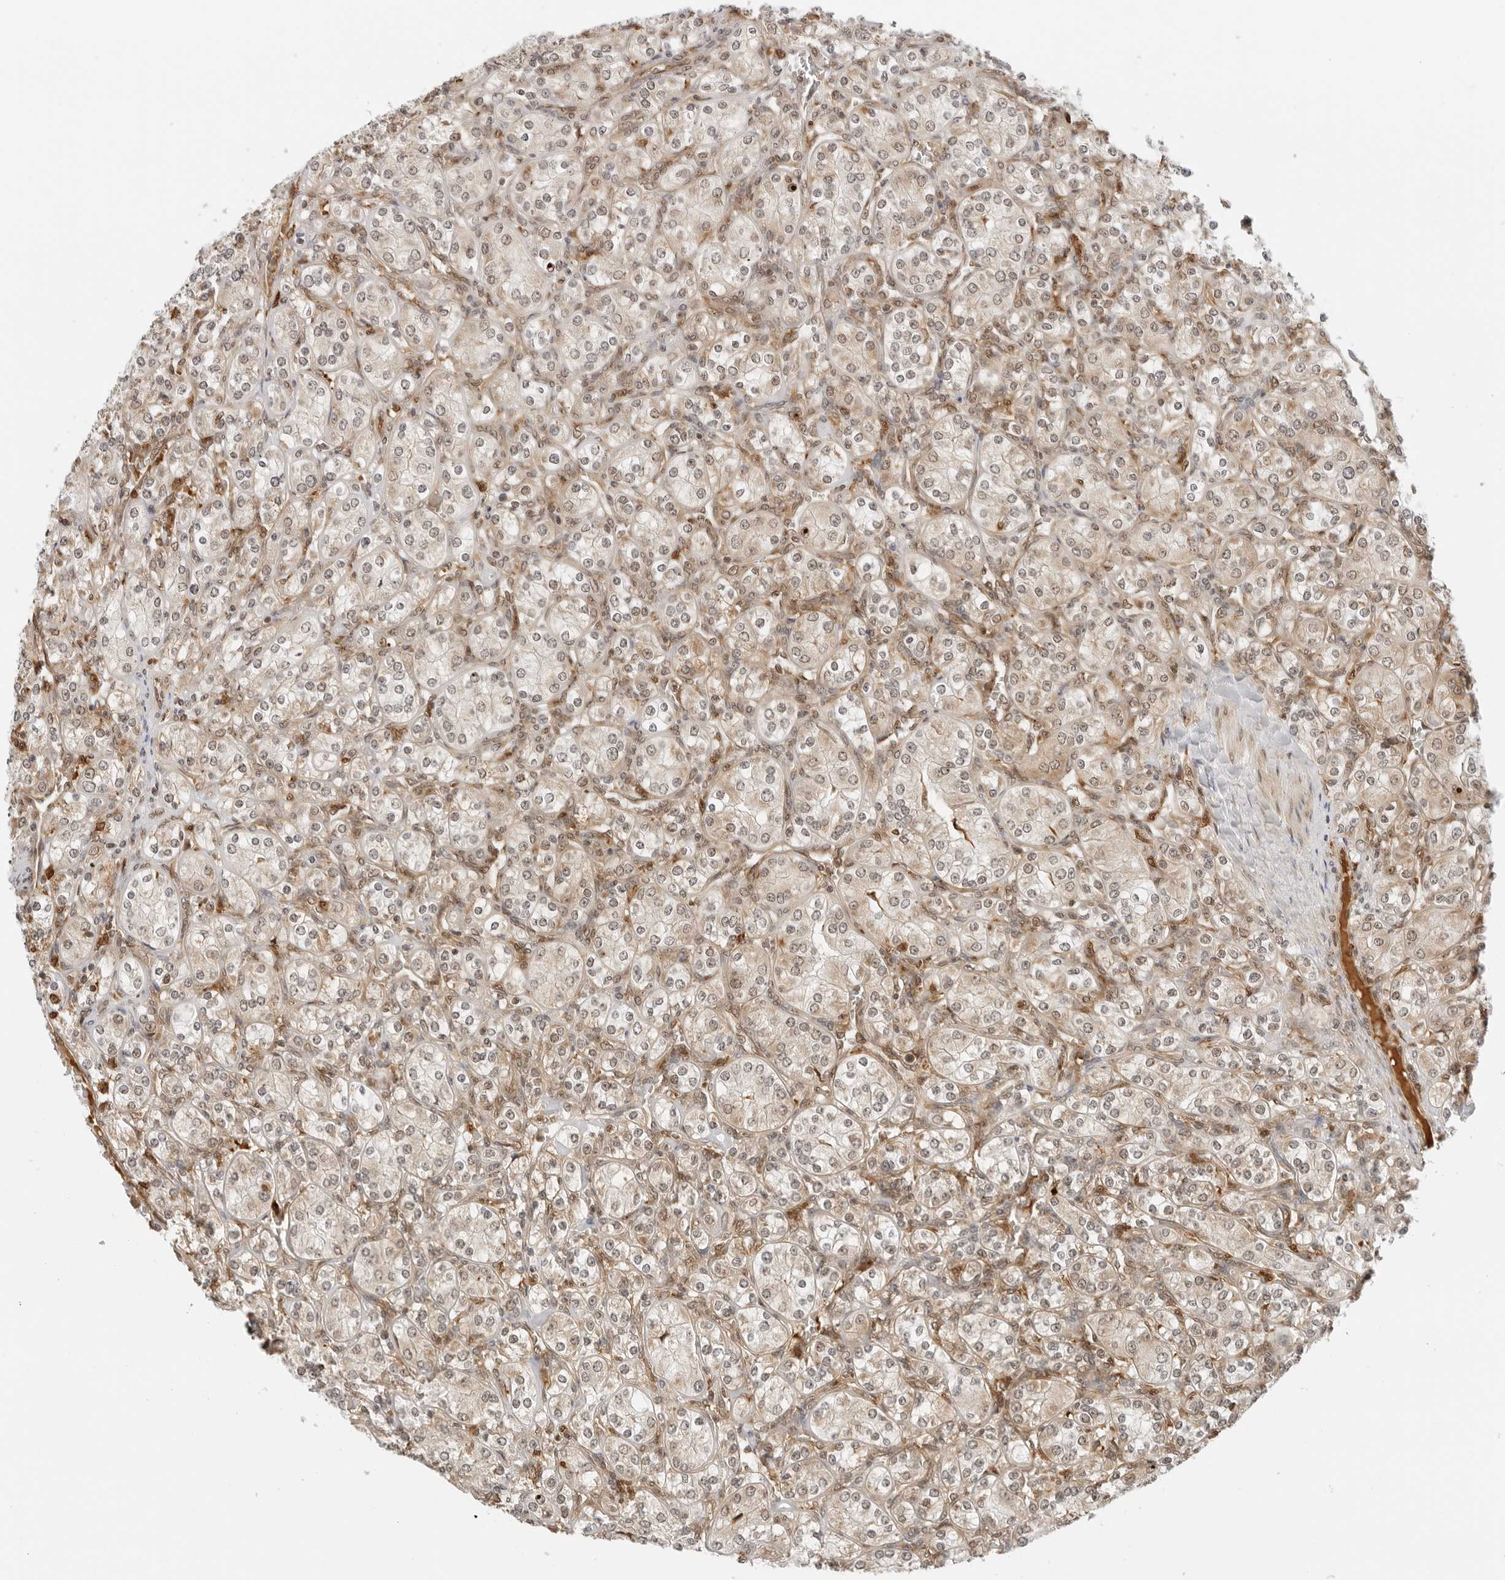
{"staining": {"intensity": "moderate", "quantity": "25%-75%", "location": "cytoplasmic/membranous,nuclear"}, "tissue": "renal cancer", "cell_type": "Tumor cells", "image_type": "cancer", "snomed": [{"axis": "morphology", "description": "Adenocarcinoma, NOS"}, {"axis": "topography", "description": "Kidney"}], "caption": "A medium amount of moderate cytoplasmic/membranous and nuclear staining is seen in about 25%-75% of tumor cells in renal cancer tissue.", "gene": "RC3H1", "patient": {"sex": "male", "age": 77}}